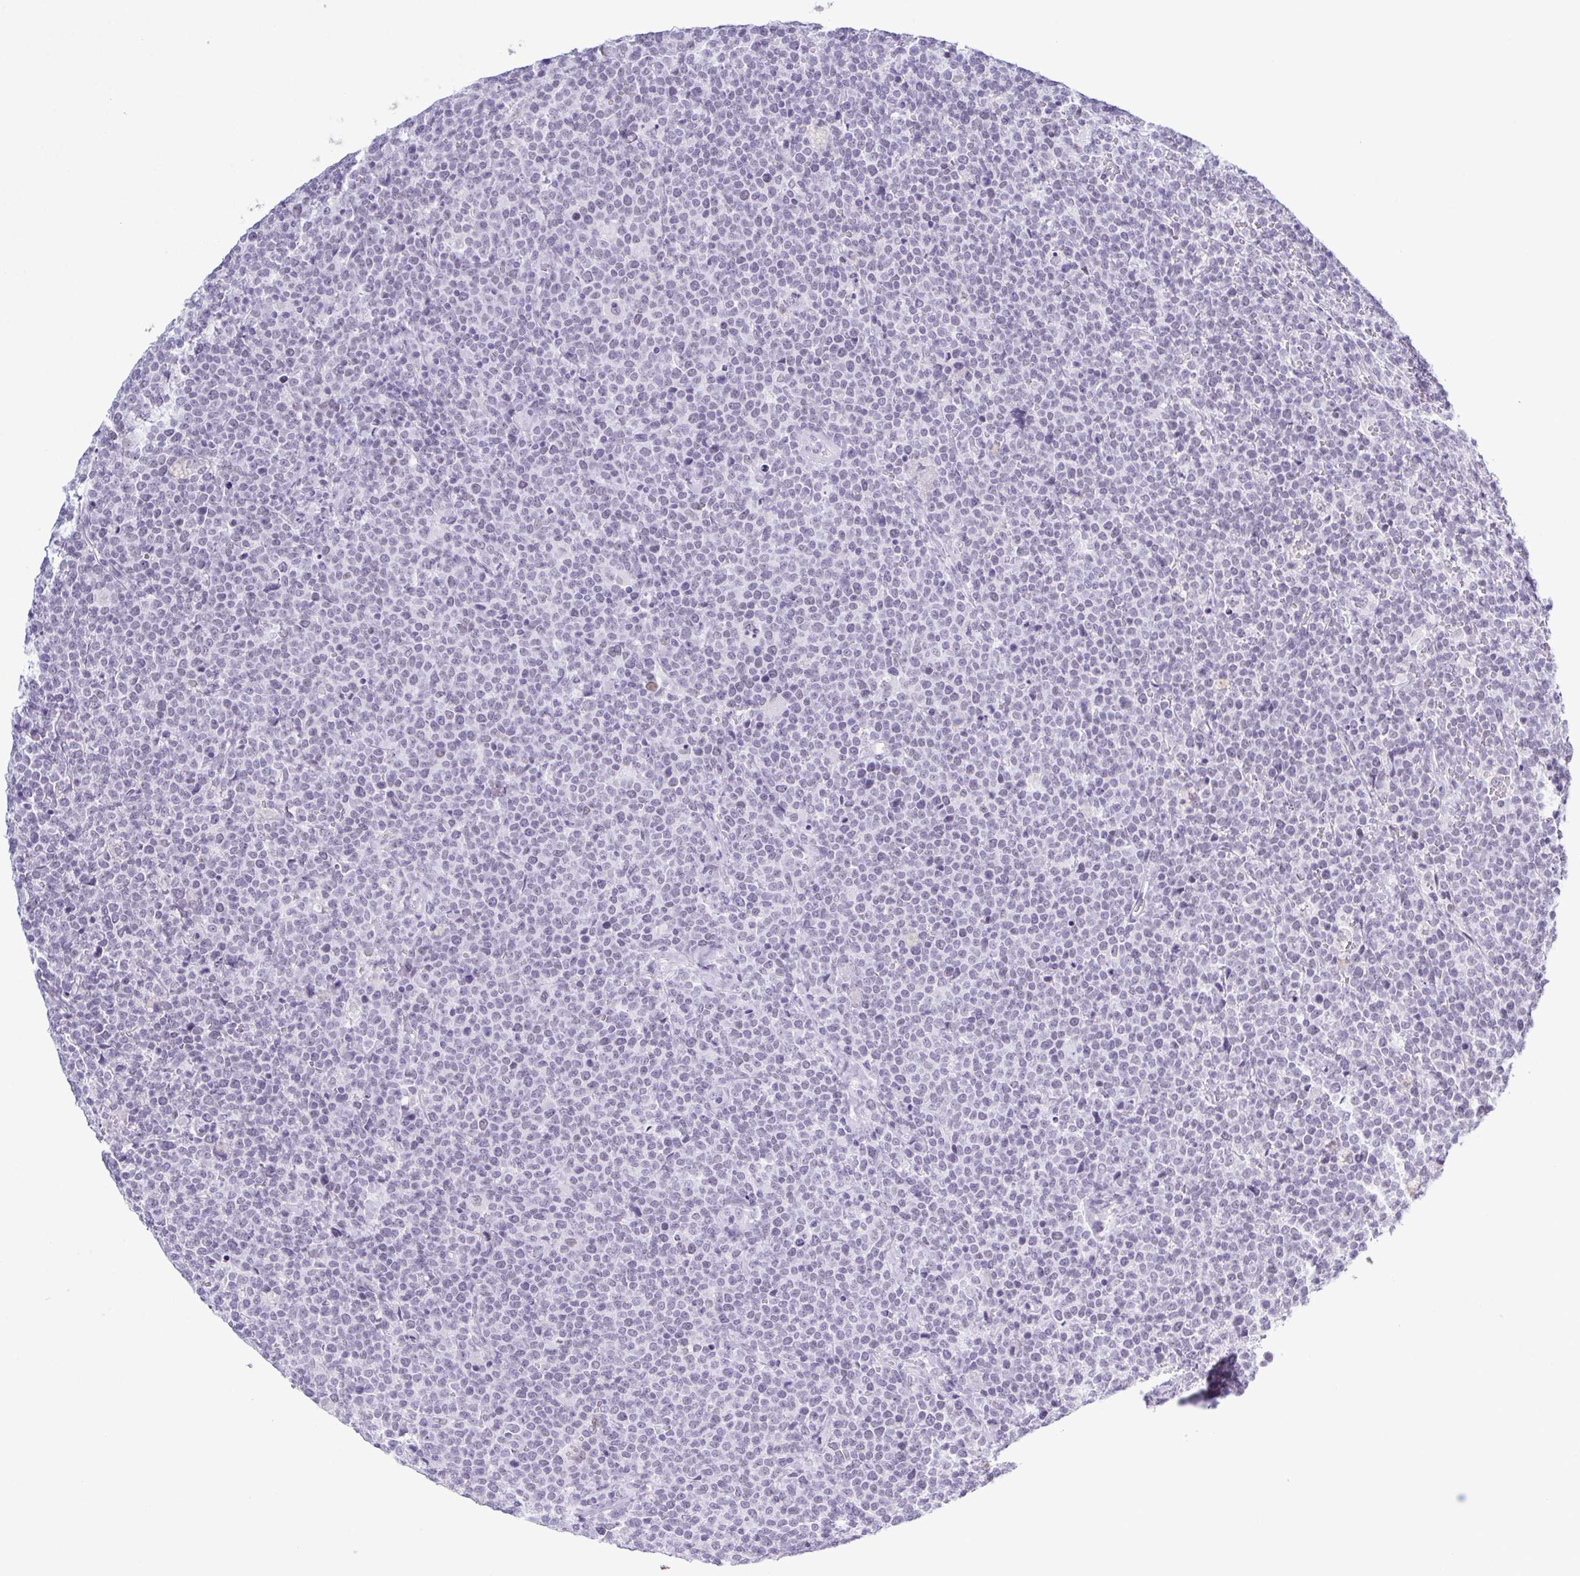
{"staining": {"intensity": "negative", "quantity": "none", "location": "none"}, "tissue": "lymphoma", "cell_type": "Tumor cells", "image_type": "cancer", "snomed": [{"axis": "morphology", "description": "Malignant lymphoma, non-Hodgkin's type, High grade"}, {"axis": "topography", "description": "Lymph node"}], "caption": "High power microscopy image of an IHC image of high-grade malignant lymphoma, non-Hodgkin's type, revealing no significant positivity in tumor cells.", "gene": "SUGP2", "patient": {"sex": "male", "age": 61}}